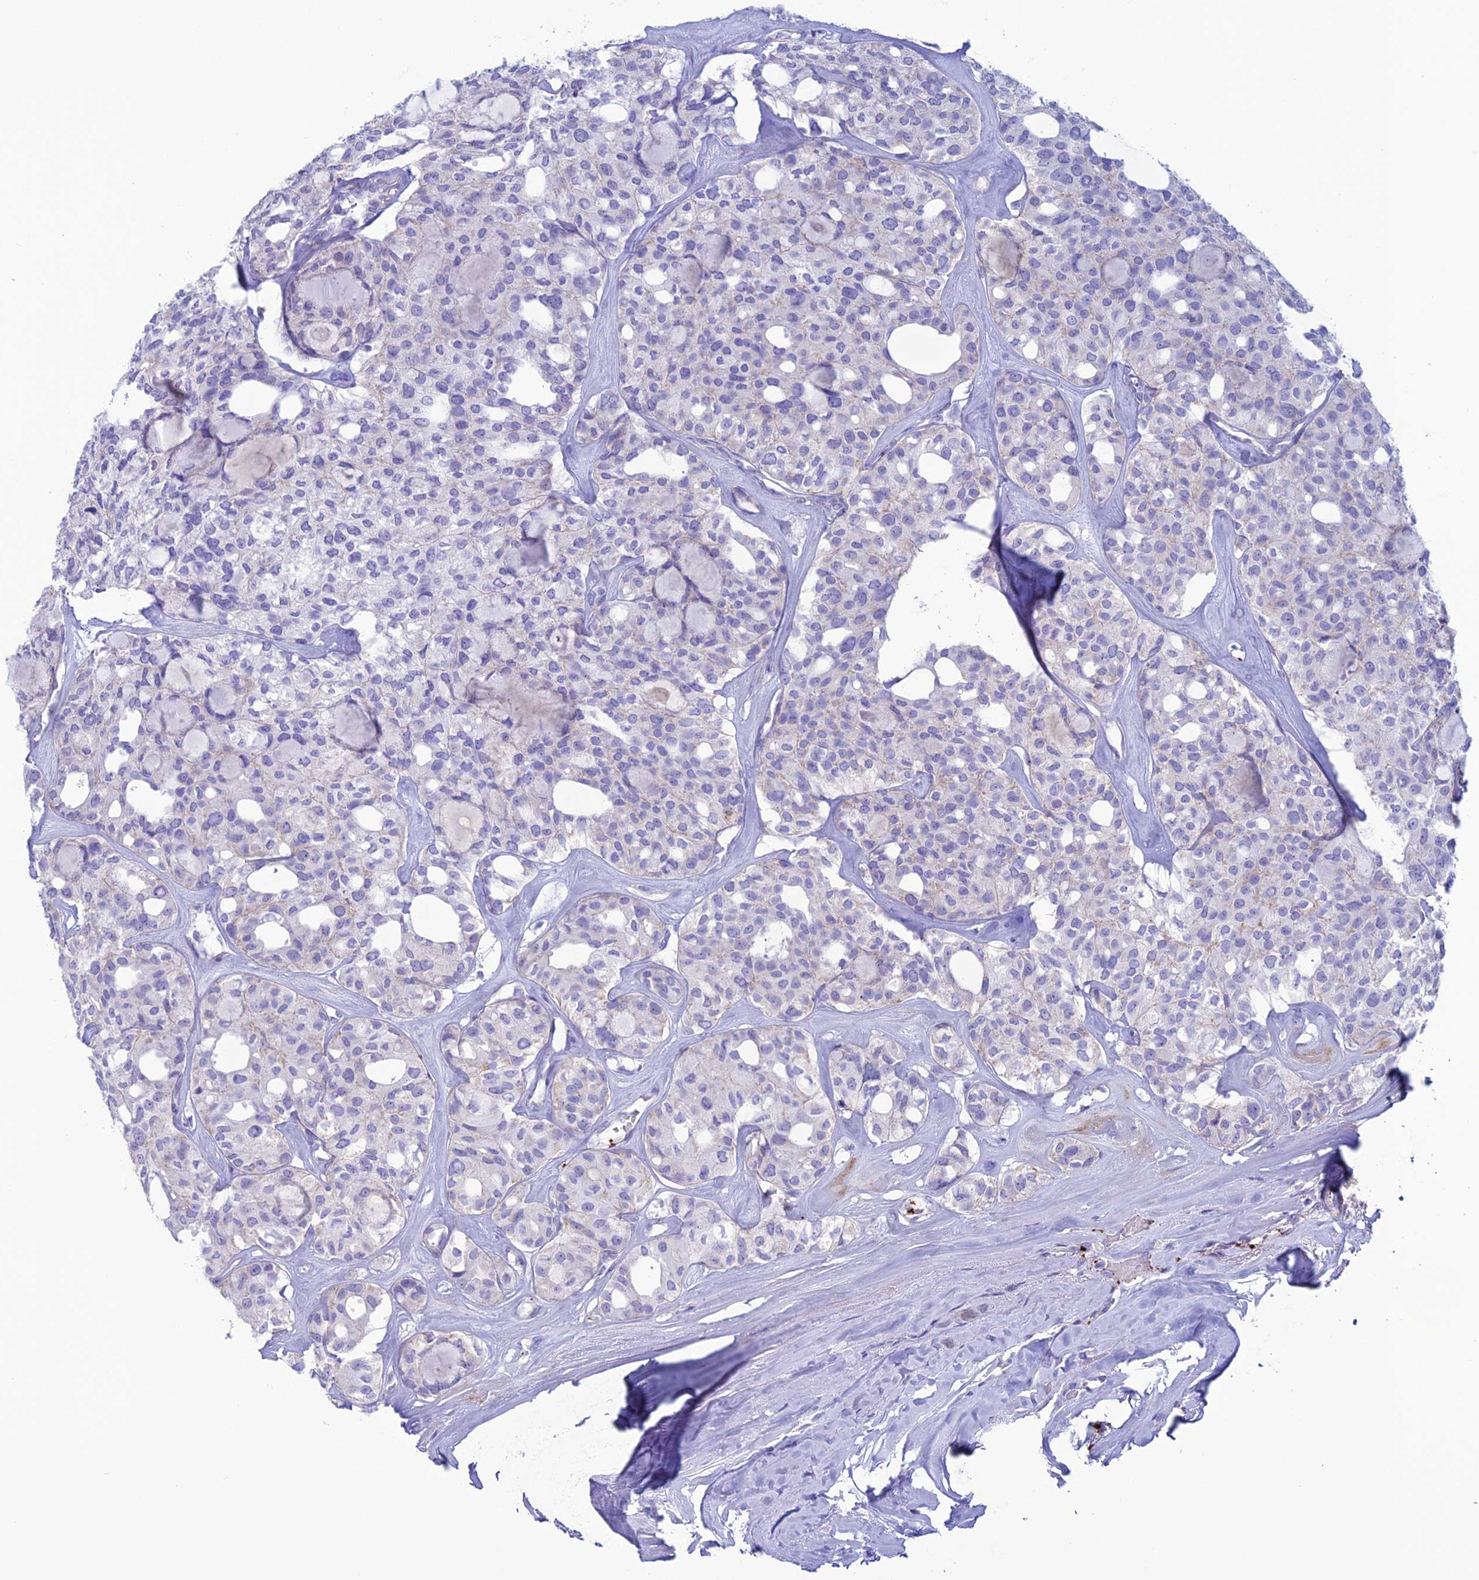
{"staining": {"intensity": "negative", "quantity": "none", "location": "none"}, "tissue": "thyroid cancer", "cell_type": "Tumor cells", "image_type": "cancer", "snomed": [{"axis": "morphology", "description": "Follicular adenoma carcinoma, NOS"}, {"axis": "topography", "description": "Thyroid gland"}], "caption": "IHC micrograph of human thyroid follicular adenoma carcinoma stained for a protein (brown), which shows no positivity in tumor cells. (DAB immunohistochemistry (IHC) visualized using brightfield microscopy, high magnification).", "gene": "C21orf140", "patient": {"sex": "male", "age": 75}}